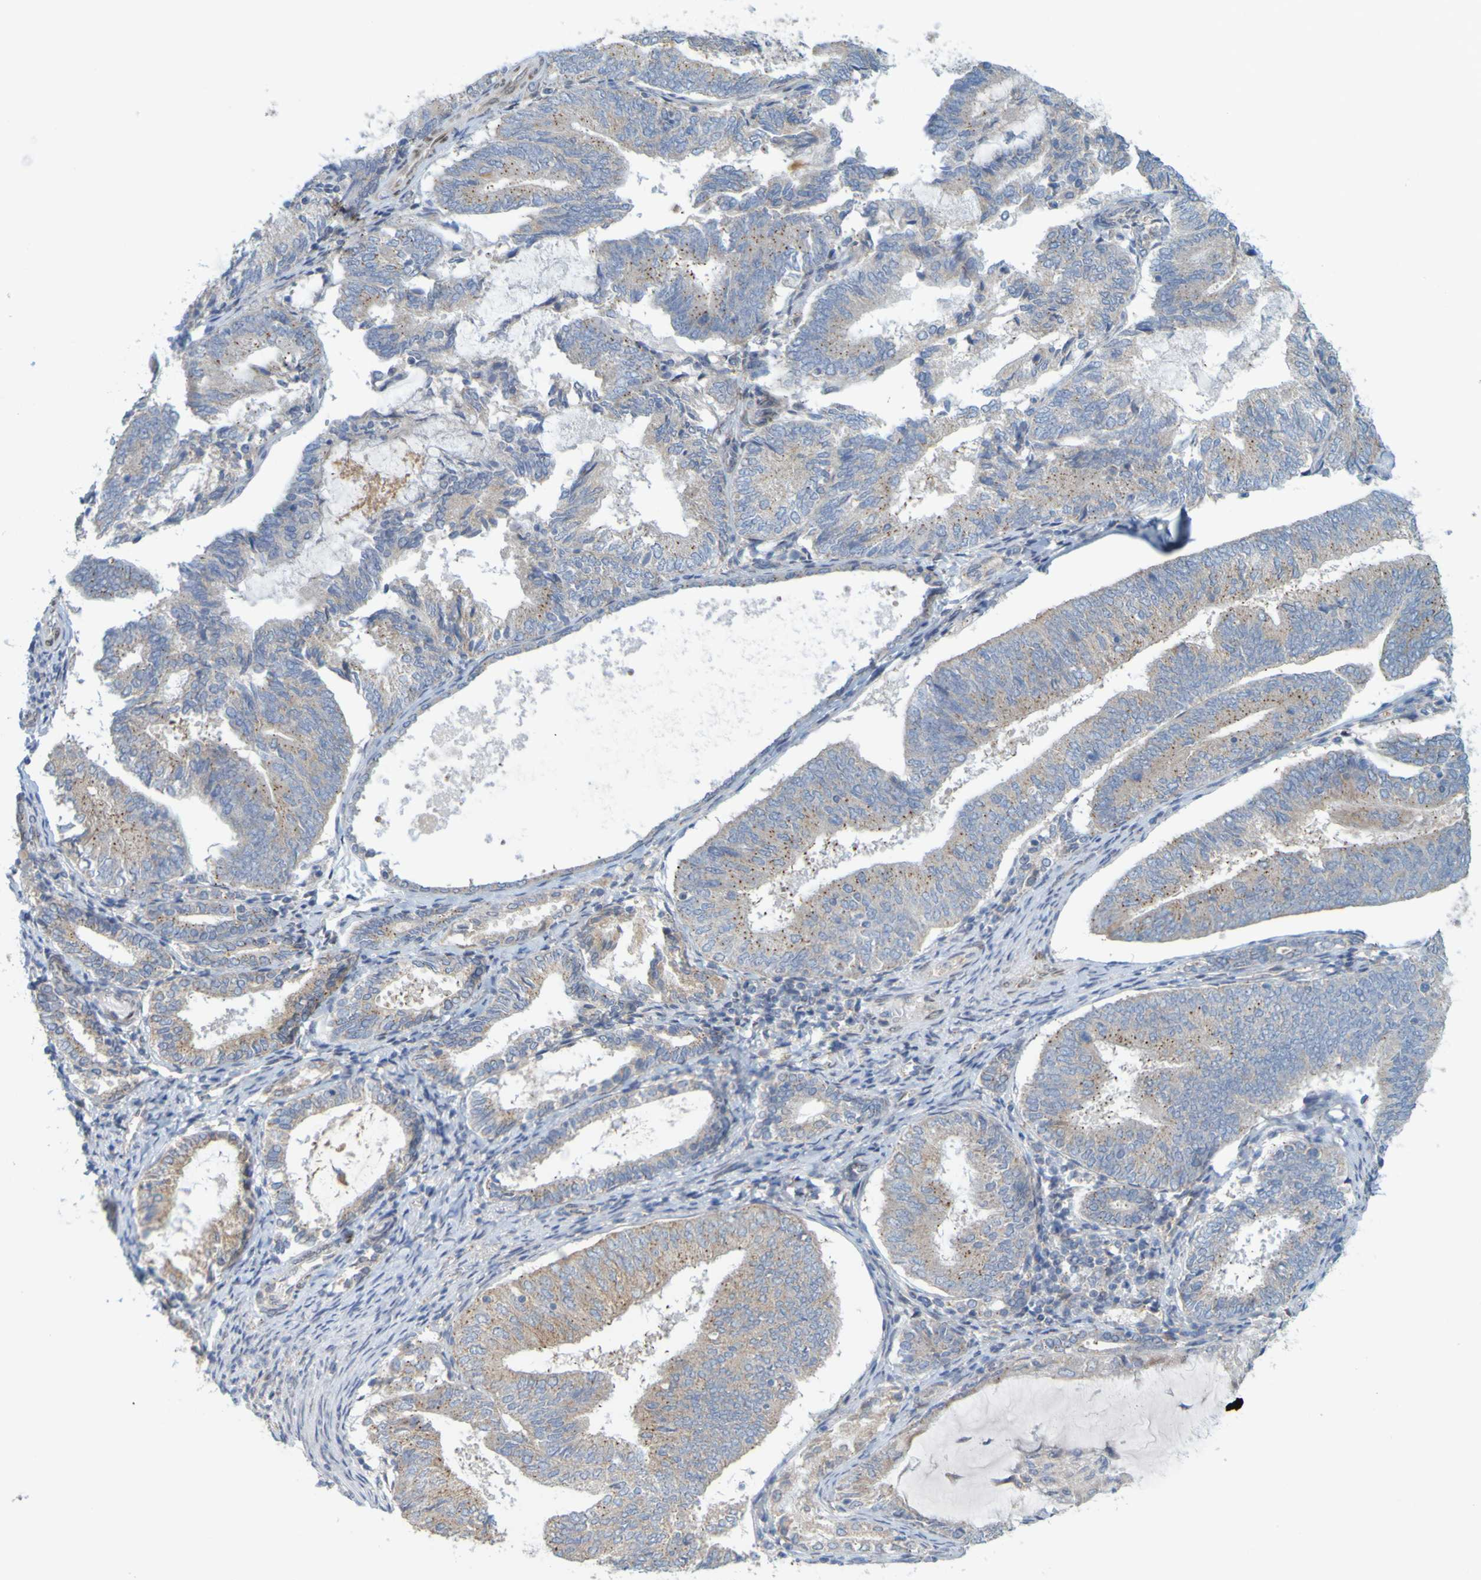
{"staining": {"intensity": "moderate", "quantity": "25%-75%", "location": "cytoplasmic/membranous"}, "tissue": "endometrial cancer", "cell_type": "Tumor cells", "image_type": "cancer", "snomed": [{"axis": "morphology", "description": "Adenocarcinoma, NOS"}, {"axis": "topography", "description": "Endometrium"}], "caption": "Protein expression analysis of human endometrial cancer (adenocarcinoma) reveals moderate cytoplasmic/membranous expression in approximately 25%-75% of tumor cells.", "gene": "MAG", "patient": {"sex": "female", "age": 81}}